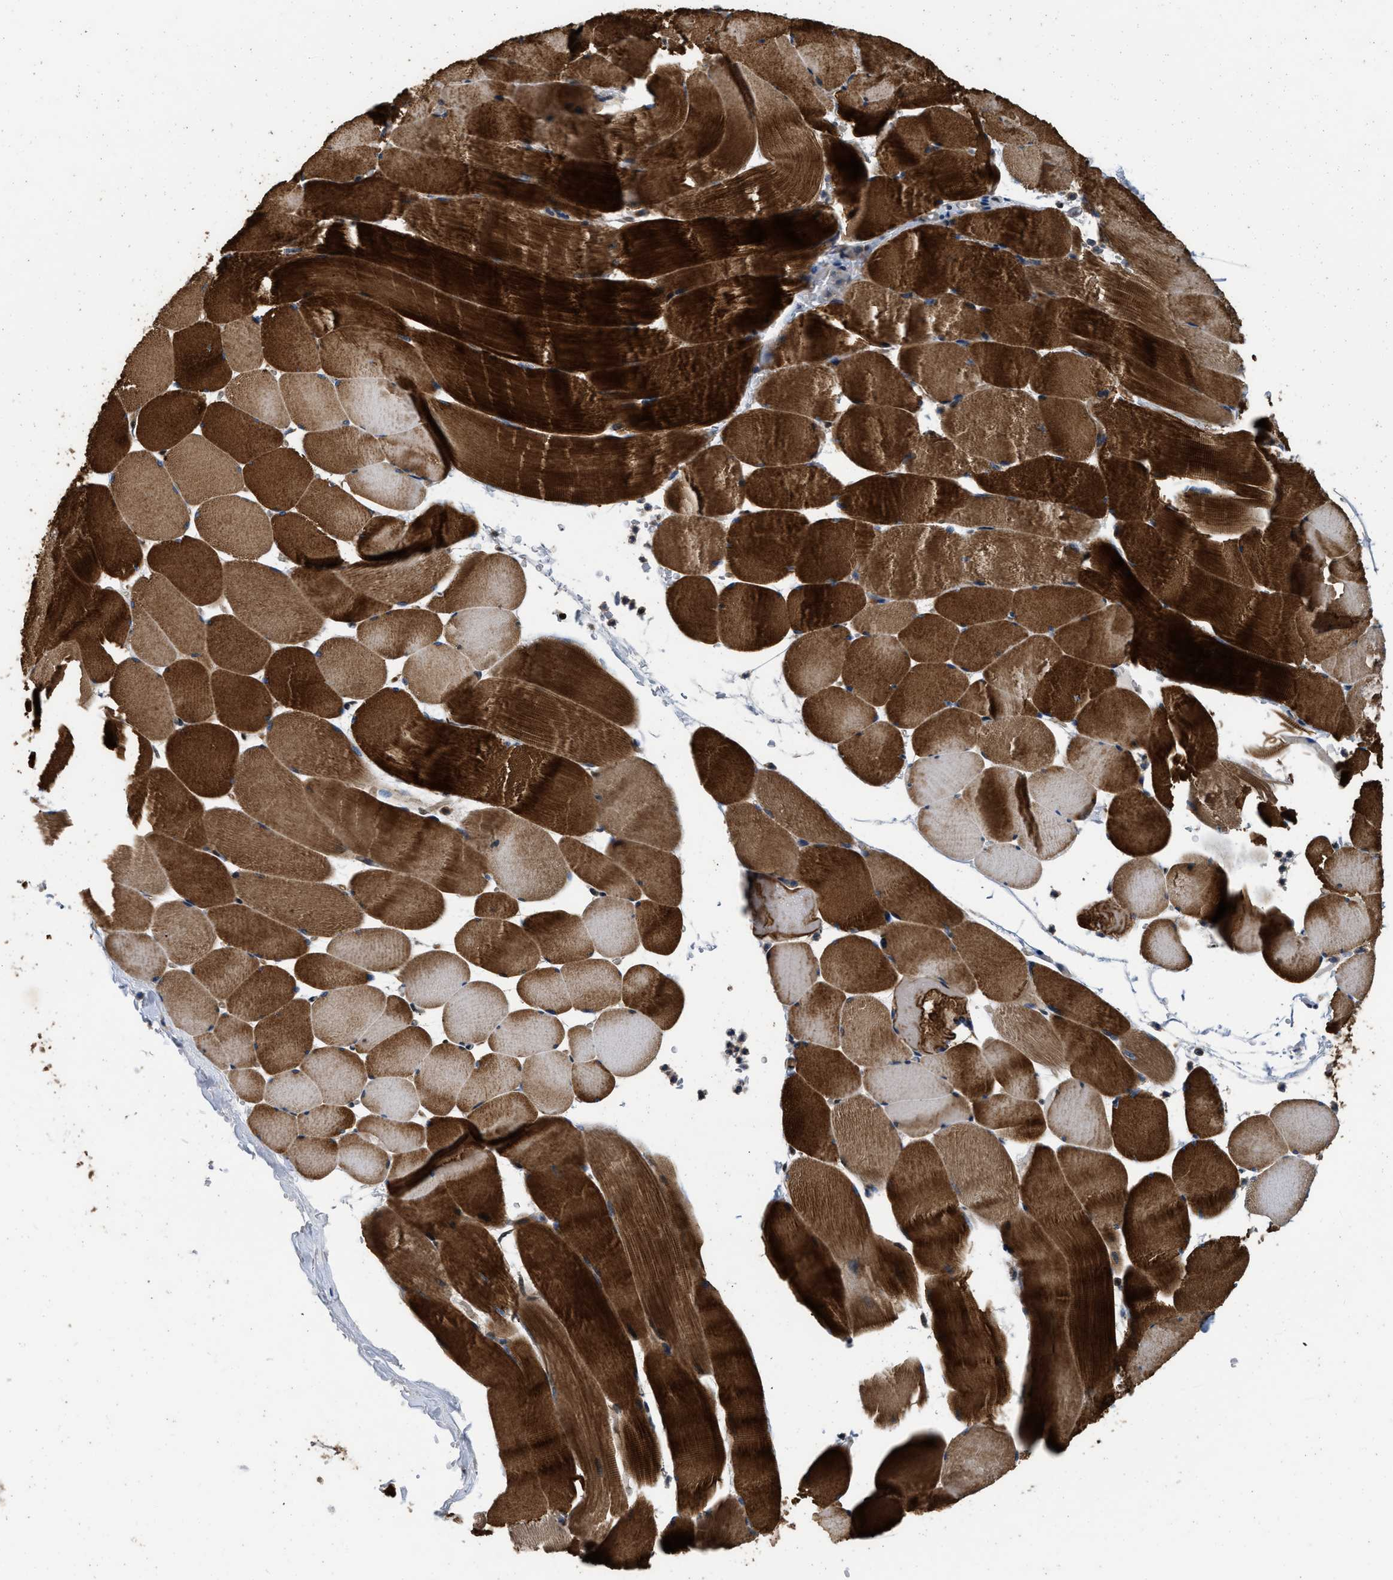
{"staining": {"intensity": "strong", "quantity": ">75%", "location": "cytoplasmic/membranous"}, "tissue": "skeletal muscle", "cell_type": "Myocytes", "image_type": "normal", "snomed": [{"axis": "morphology", "description": "Normal tissue, NOS"}, {"axis": "topography", "description": "Skeletal muscle"}], "caption": "Myocytes reveal high levels of strong cytoplasmic/membranous positivity in approximately >75% of cells in benign skeletal muscle.", "gene": "PRDM14", "patient": {"sex": "male", "age": 62}}